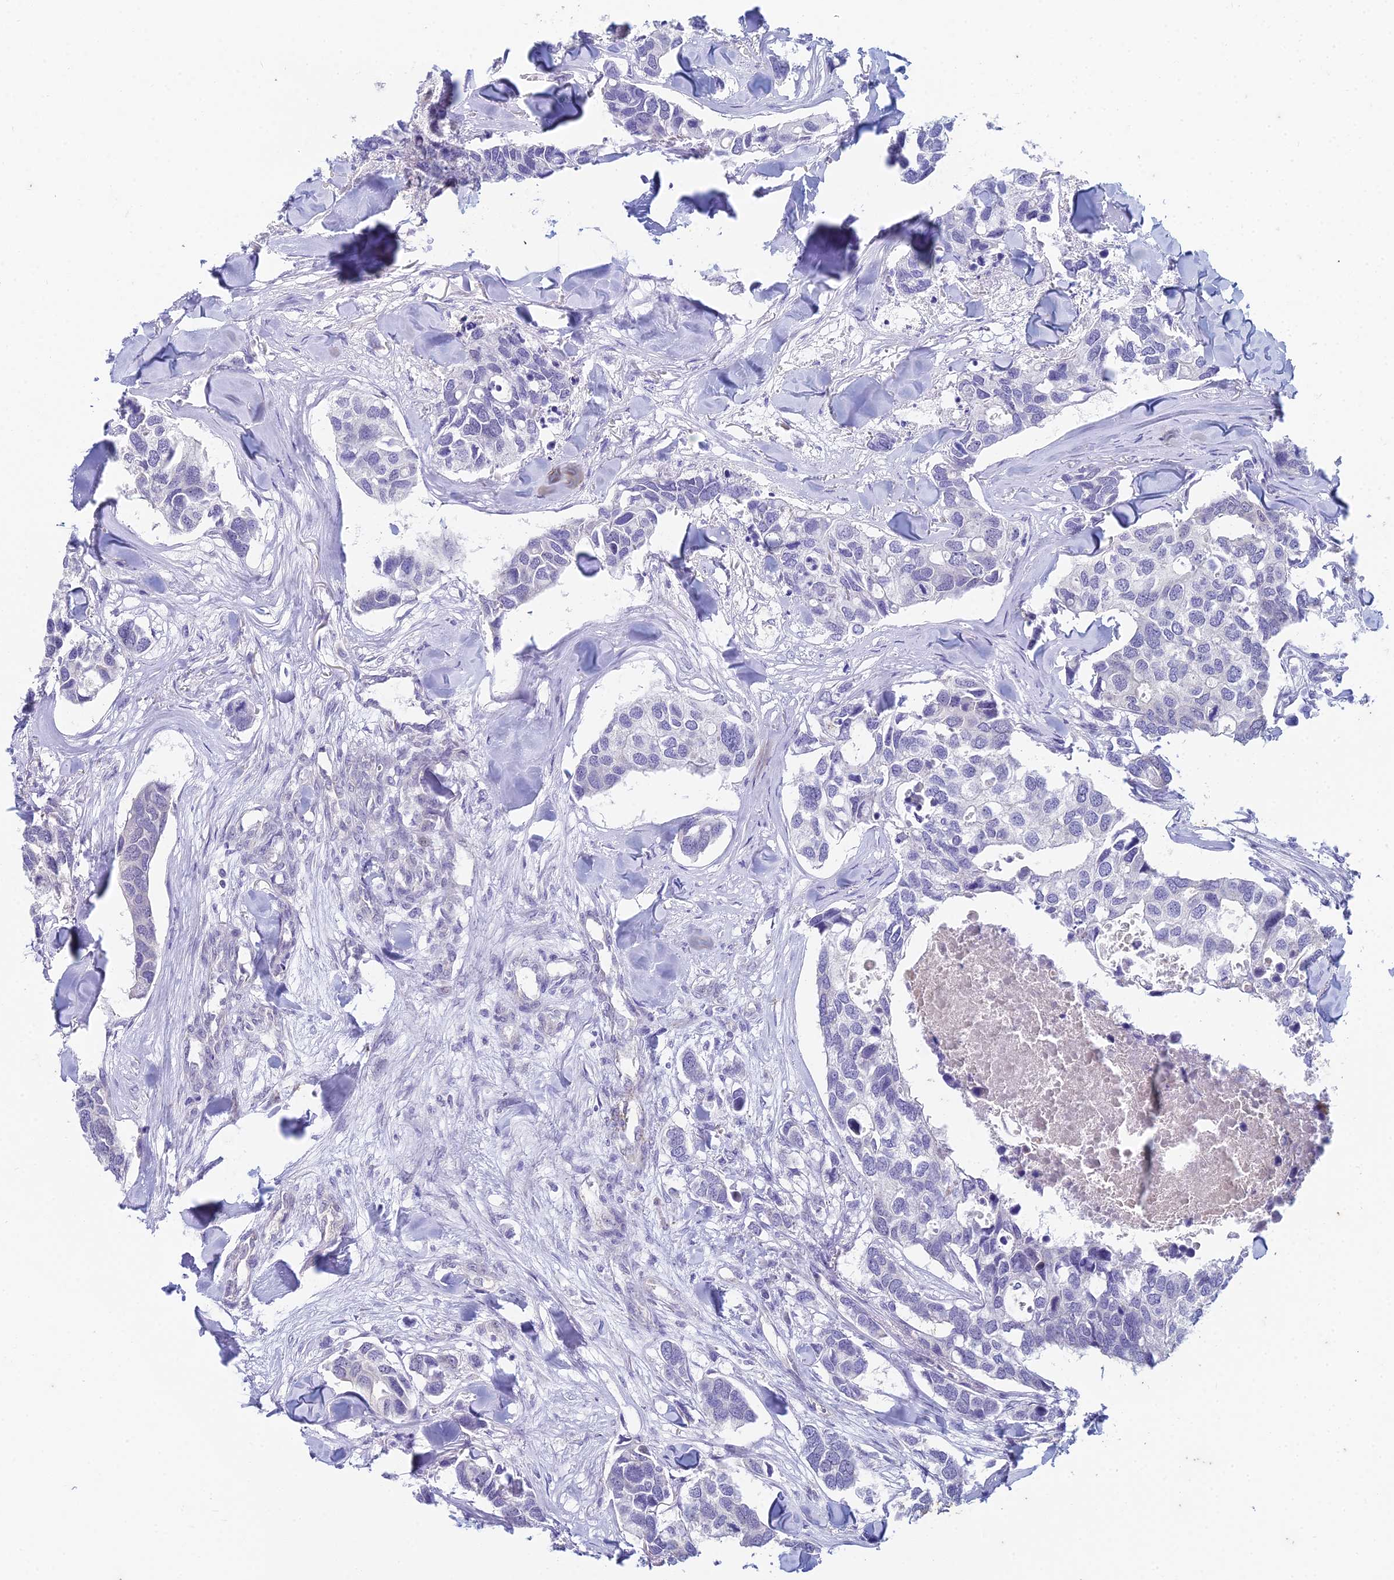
{"staining": {"intensity": "negative", "quantity": "none", "location": "none"}, "tissue": "breast cancer", "cell_type": "Tumor cells", "image_type": "cancer", "snomed": [{"axis": "morphology", "description": "Duct carcinoma"}, {"axis": "topography", "description": "Breast"}], "caption": "Immunohistochemistry (IHC) photomicrograph of human breast infiltrating ductal carcinoma stained for a protein (brown), which demonstrates no expression in tumor cells.", "gene": "EEF2KMT", "patient": {"sex": "female", "age": 83}}